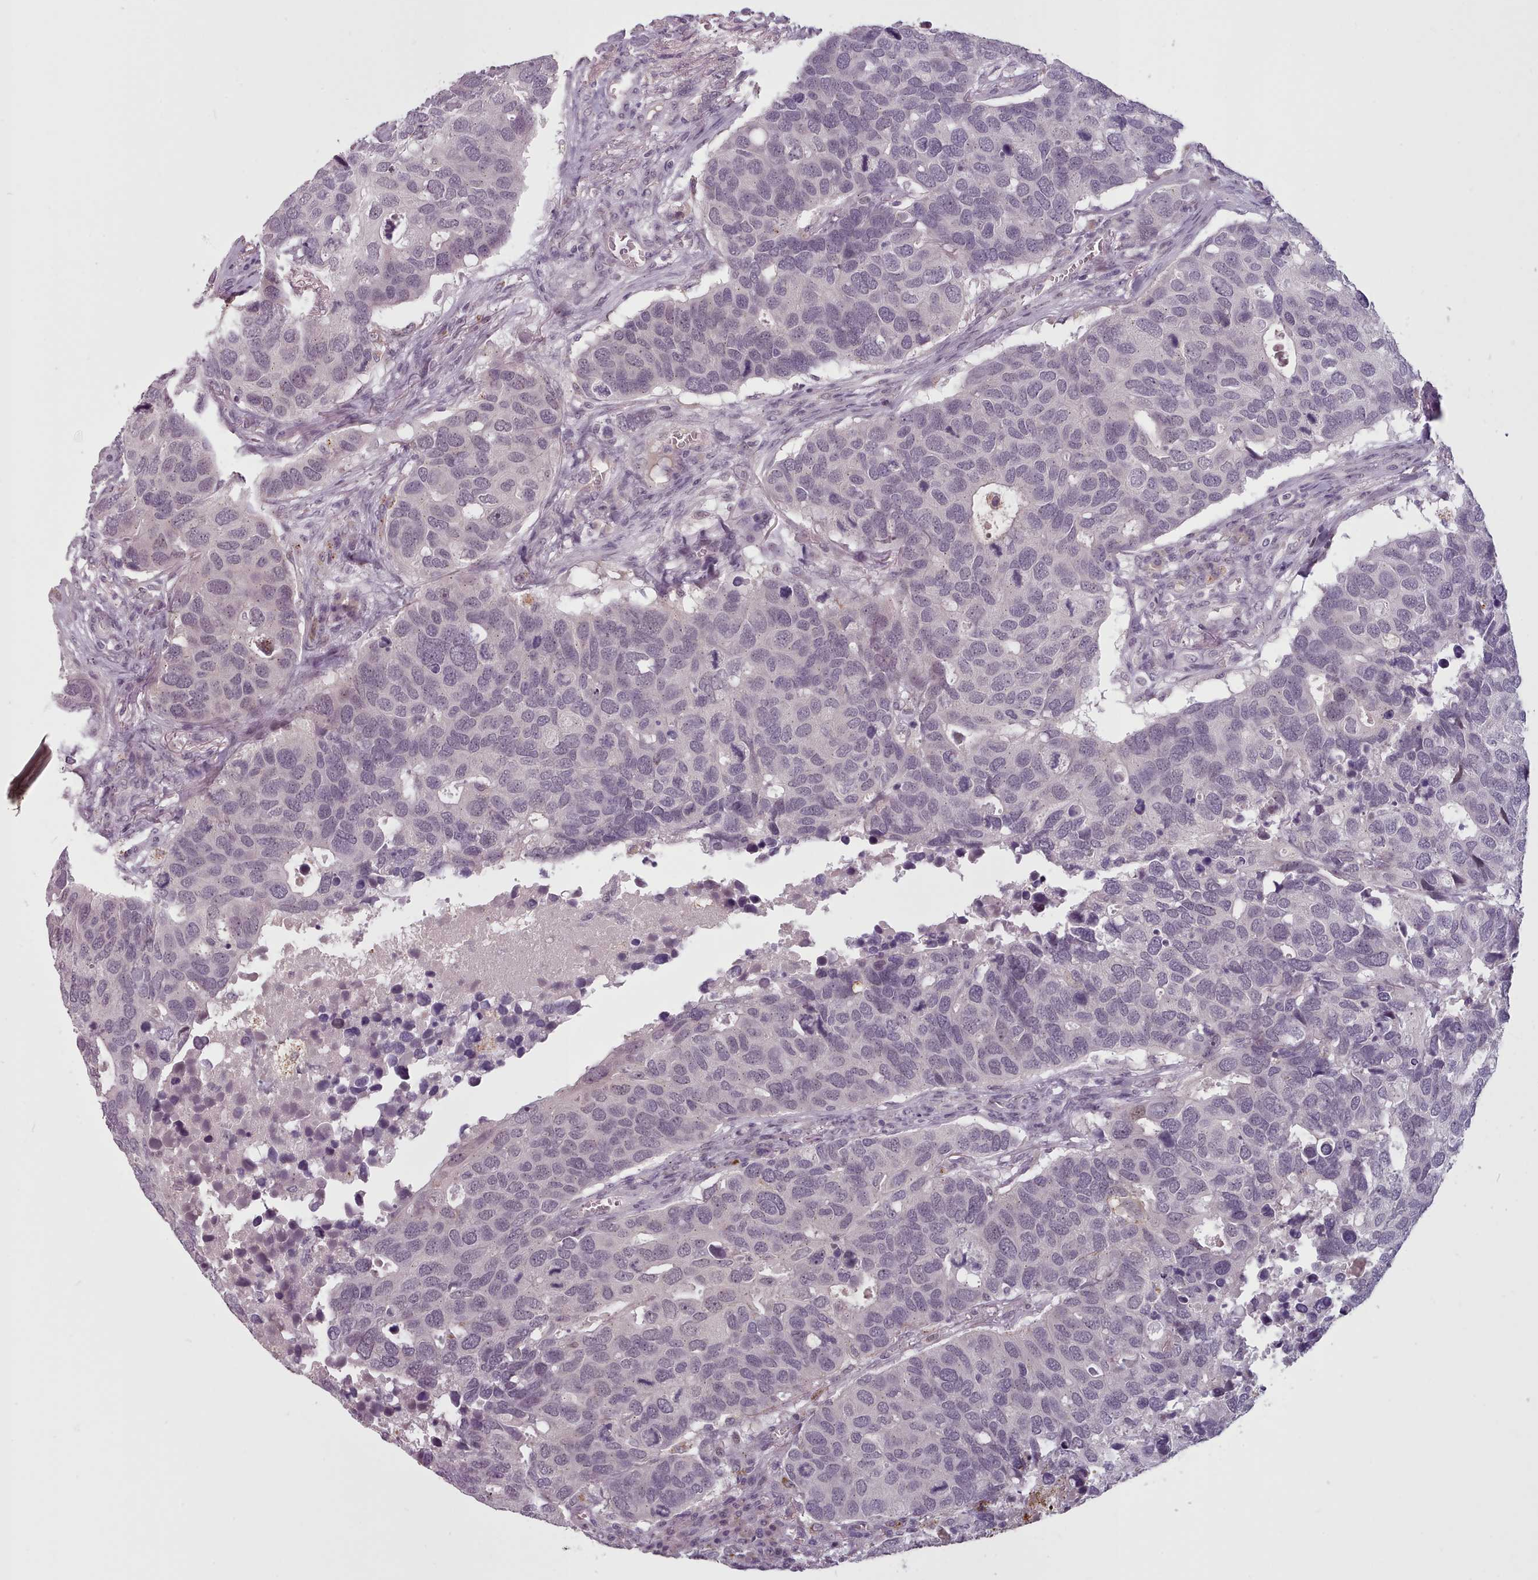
{"staining": {"intensity": "negative", "quantity": "none", "location": "none"}, "tissue": "breast cancer", "cell_type": "Tumor cells", "image_type": "cancer", "snomed": [{"axis": "morphology", "description": "Duct carcinoma"}, {"axis": "topography", "description": "Breast"}], "caption": "This is an IHC image of breast cancer (invasive ductal carcinoma). There is no staining in tumor cells.", "gene": "PBX4", "patient": {"sex": "female", "age": 83}}